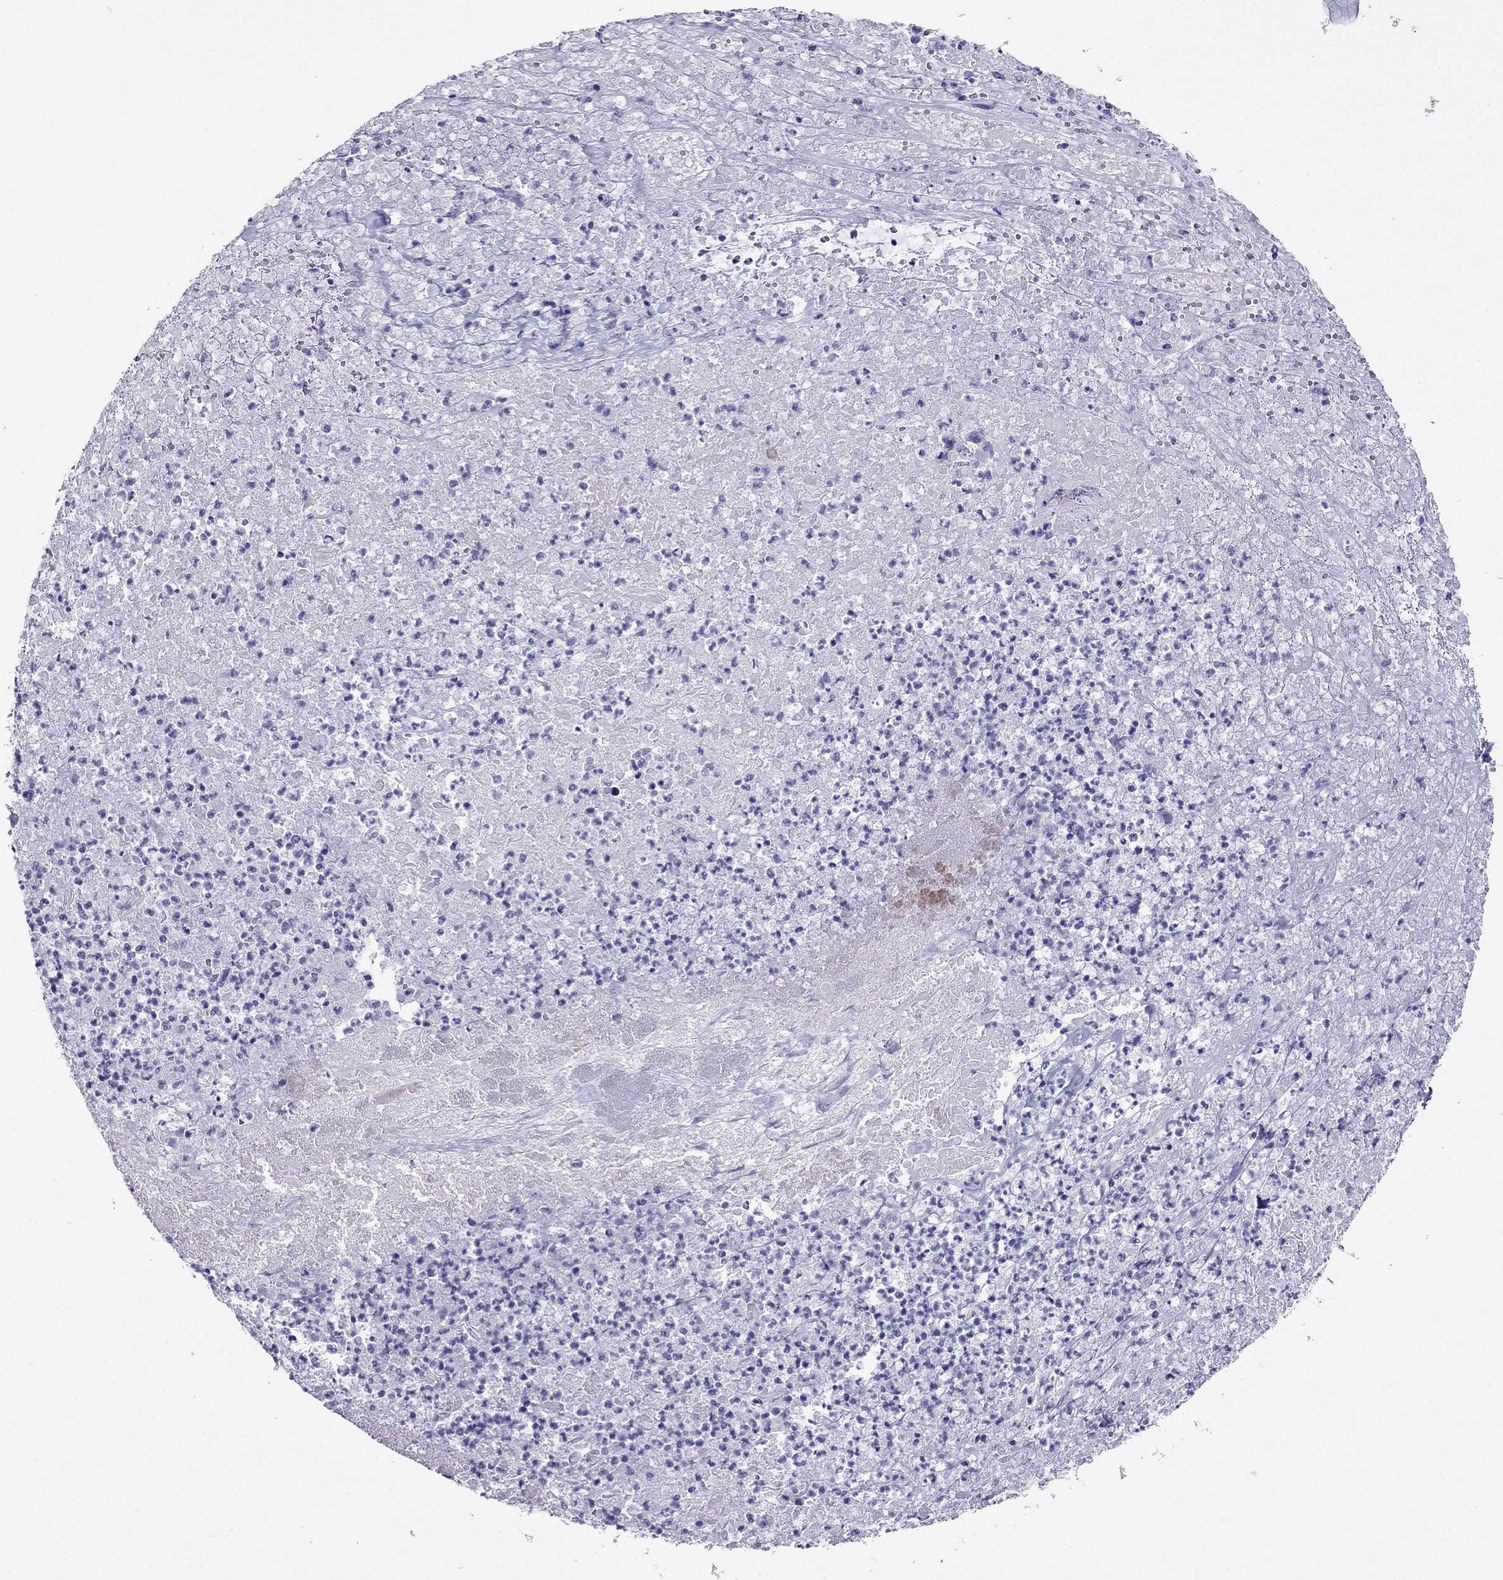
{"staining": {"intensity": "negative", "quantity": "none", "location": "none"}, "tissue": "lung cancer", "cell_type": "Tumor cells", "image_type": "cancer", "snomed": [{"axis": "morphology", "description": "Squamous cell carcinoma, NOS"}, {"axis": "topography", "description": "Lung"}], "caption": "Immunohistochemistry histopathology image of human lung cancer stained for a protein (brown), which reveals no expression in tumor cells.", "gene": "CRYBA1", "patient": {"sex": "male", "age": 64}}